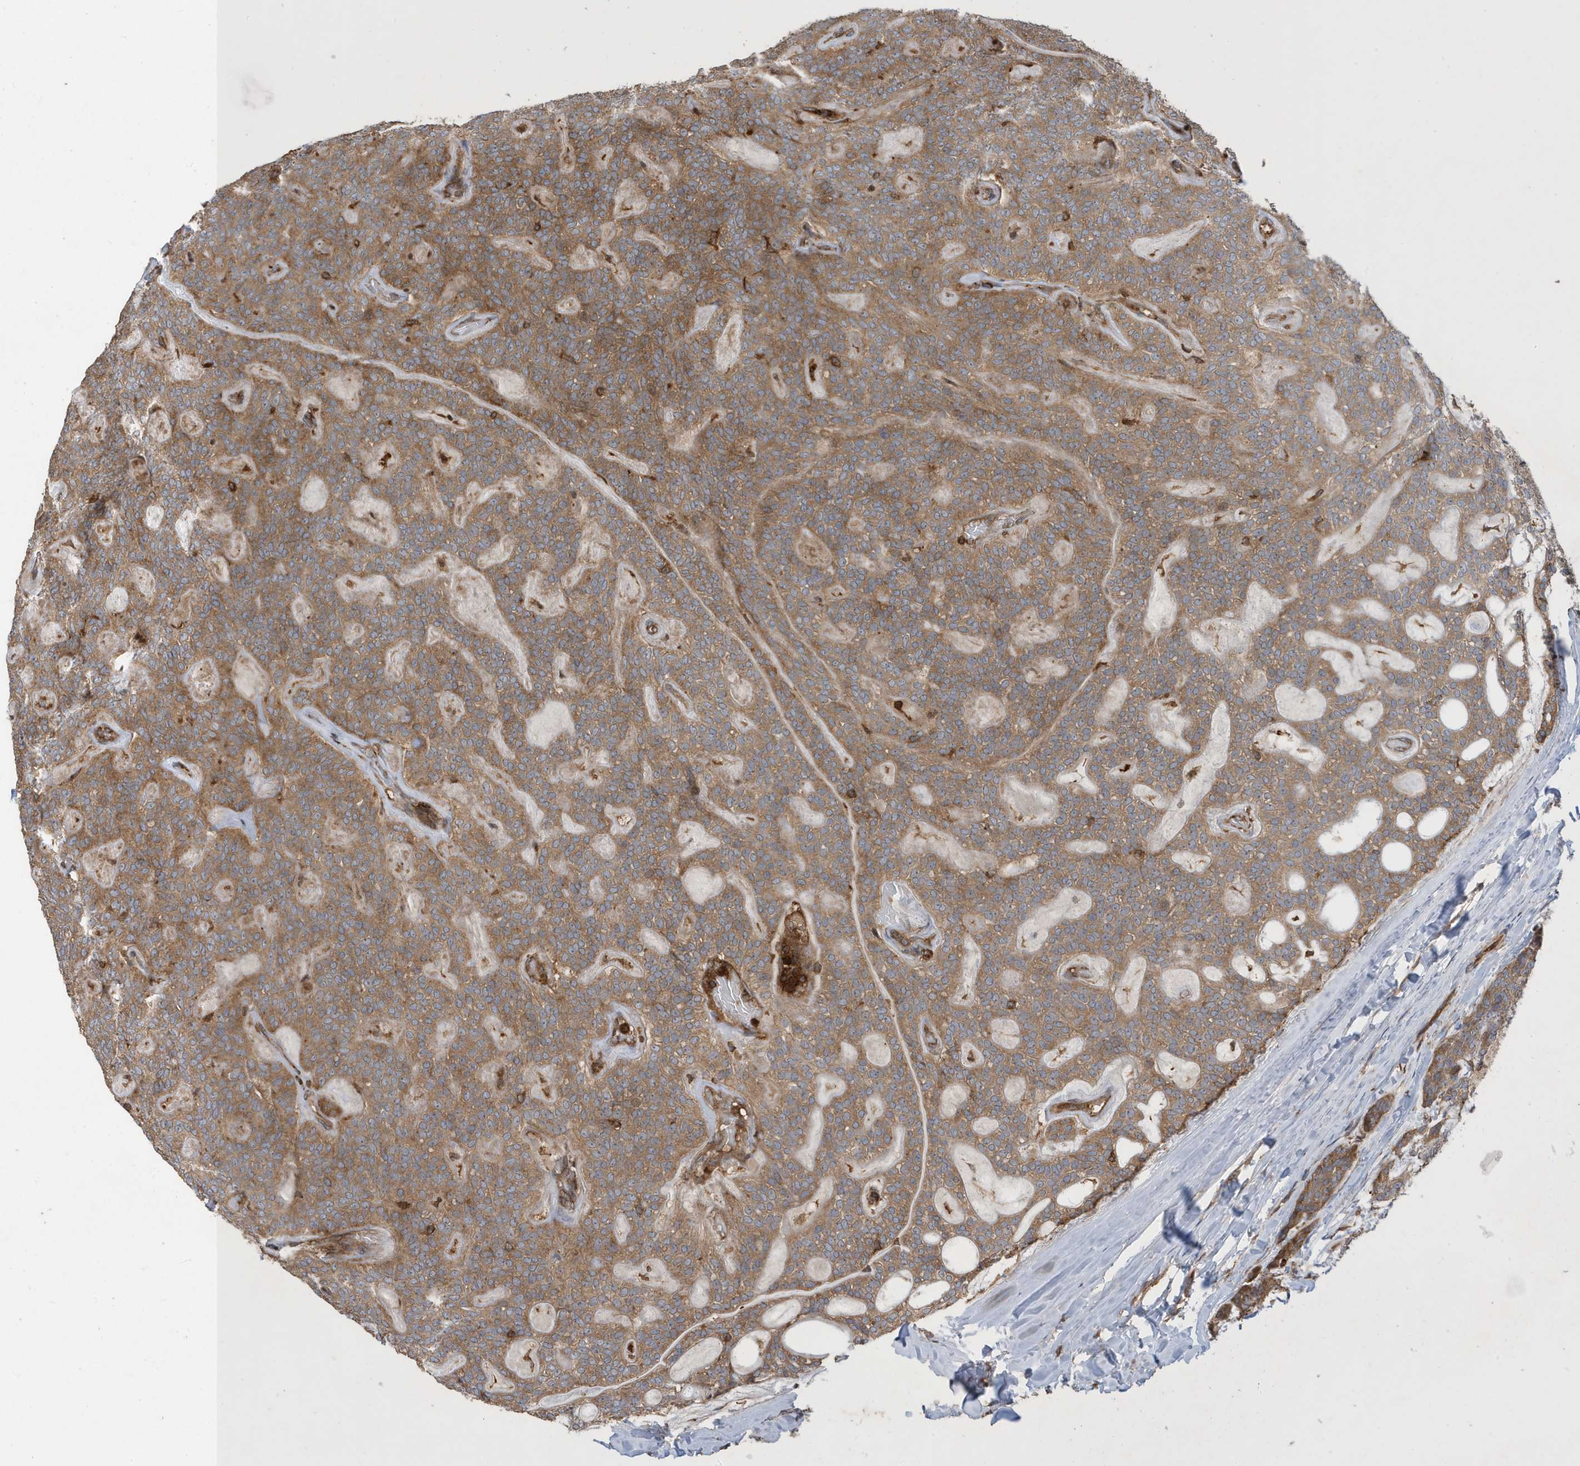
{"staining": {"intensity": "moderate", "quantity": ">75%", "location": "cytoplasmic/membranous"}, "tissue": "head and neck cancer", "cell_type": "Tumor cells", "image_type": "cancer", "snomed": [{"axis": "morphology", "description": "Adenocarcinoma, NOS"}, {"axis": "topography", "description": "Head-Neck"}], "caption": "Head and neck cancer (adenocarcinoma) stained with a brown dye demonstrates moderate cytoplasmic/membranous positive staining in about >75% of tumor cells.", "gene": "LAPTM4A", "patient": {"sex": "male", "age": 66}}